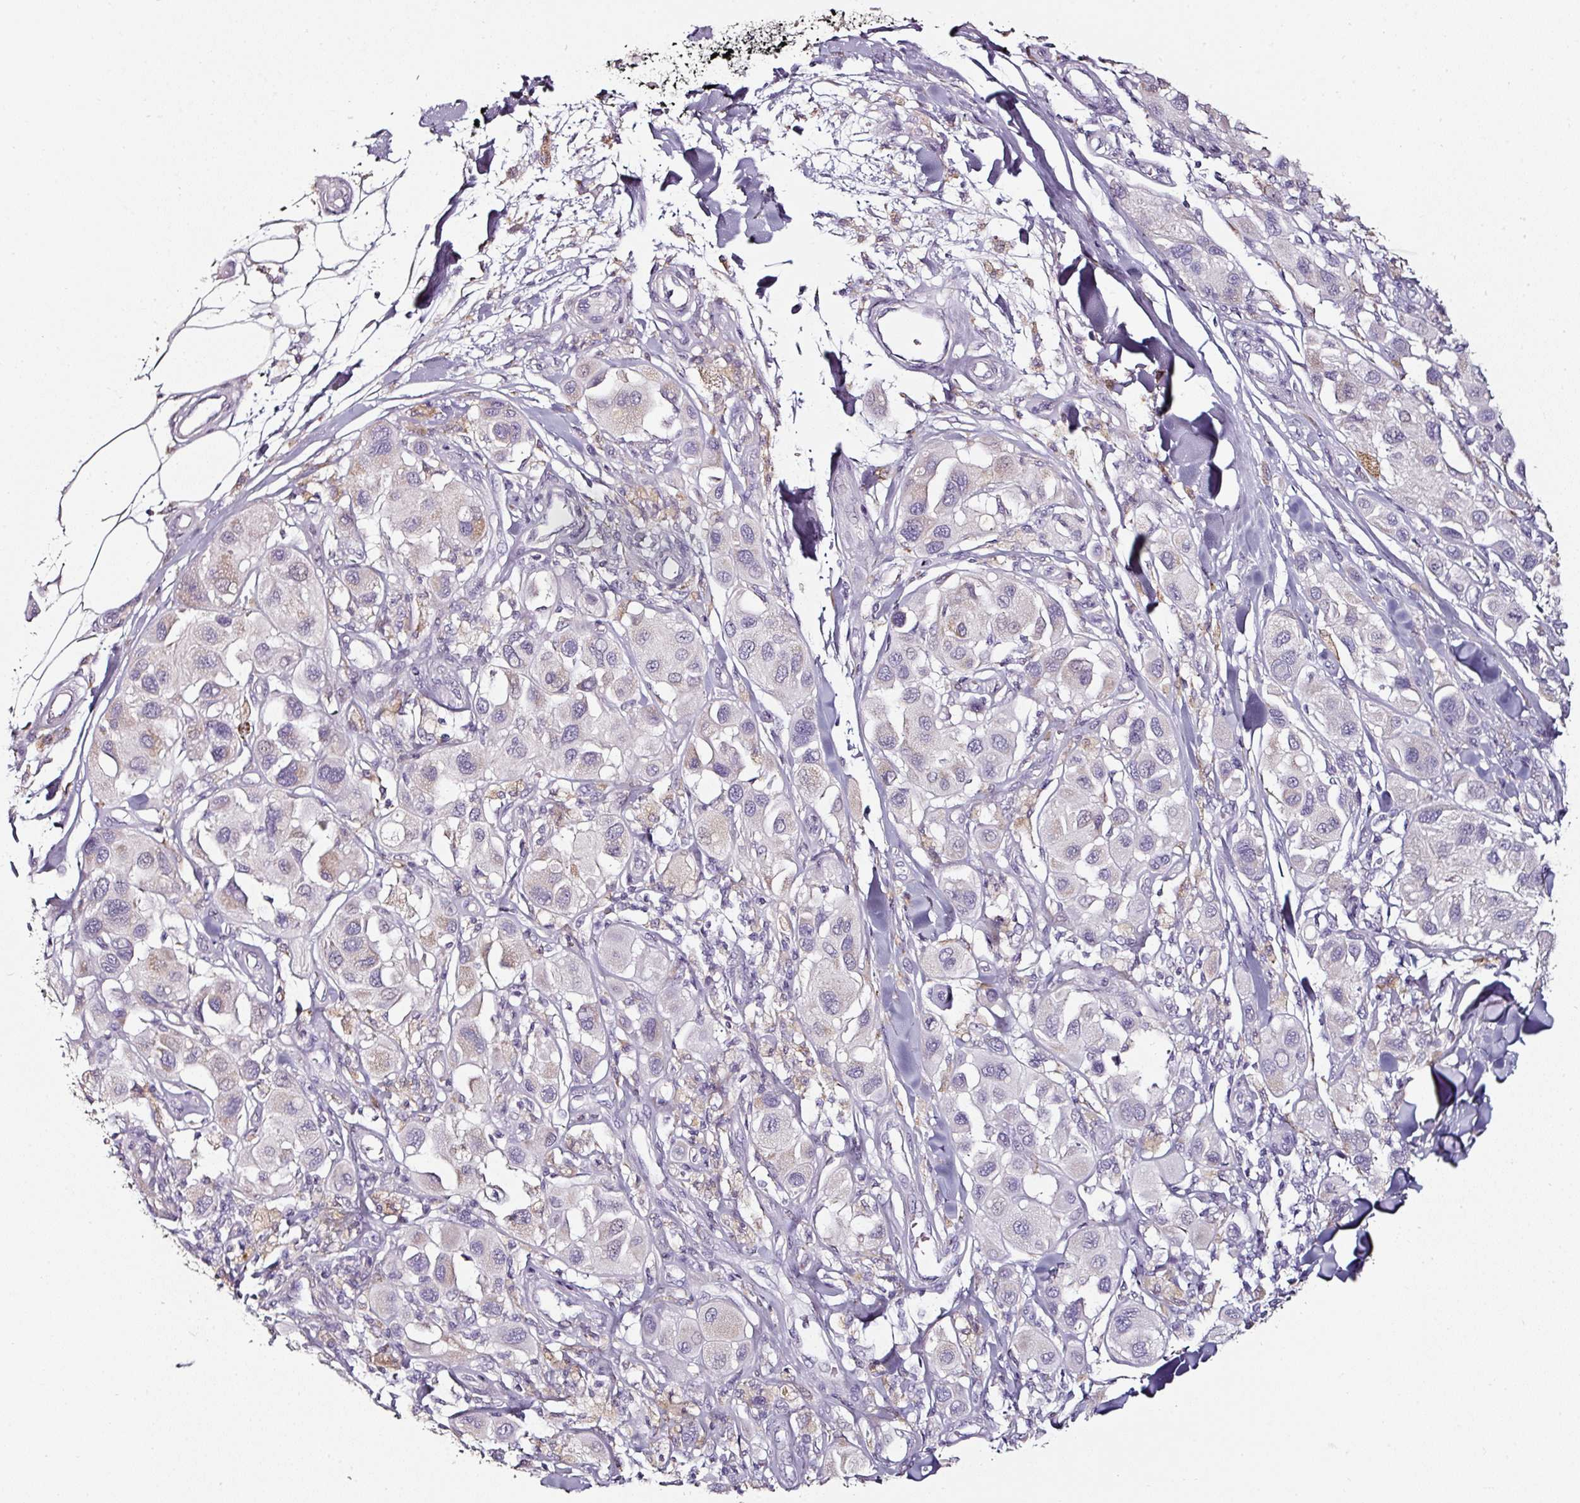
{"staining": {"intensity": "weak", "quantity": "<25%", "location": "cytoplasmic/membranous"}, "tissue": "melanoma", "cell_type": "Tumor cells", "image_type": "cancer", "snomed": [{"axis": "morphology", "description": "Malignant melanoma, Metastatic site"}, {"axis": "topography", "description": "Skin"}], "caption": "Tumor cells are negative for brown protein staining in malignant melanoma (metastatic site).", "gene": "CAP2", "patient": {"sex": "male", "age": 41}}